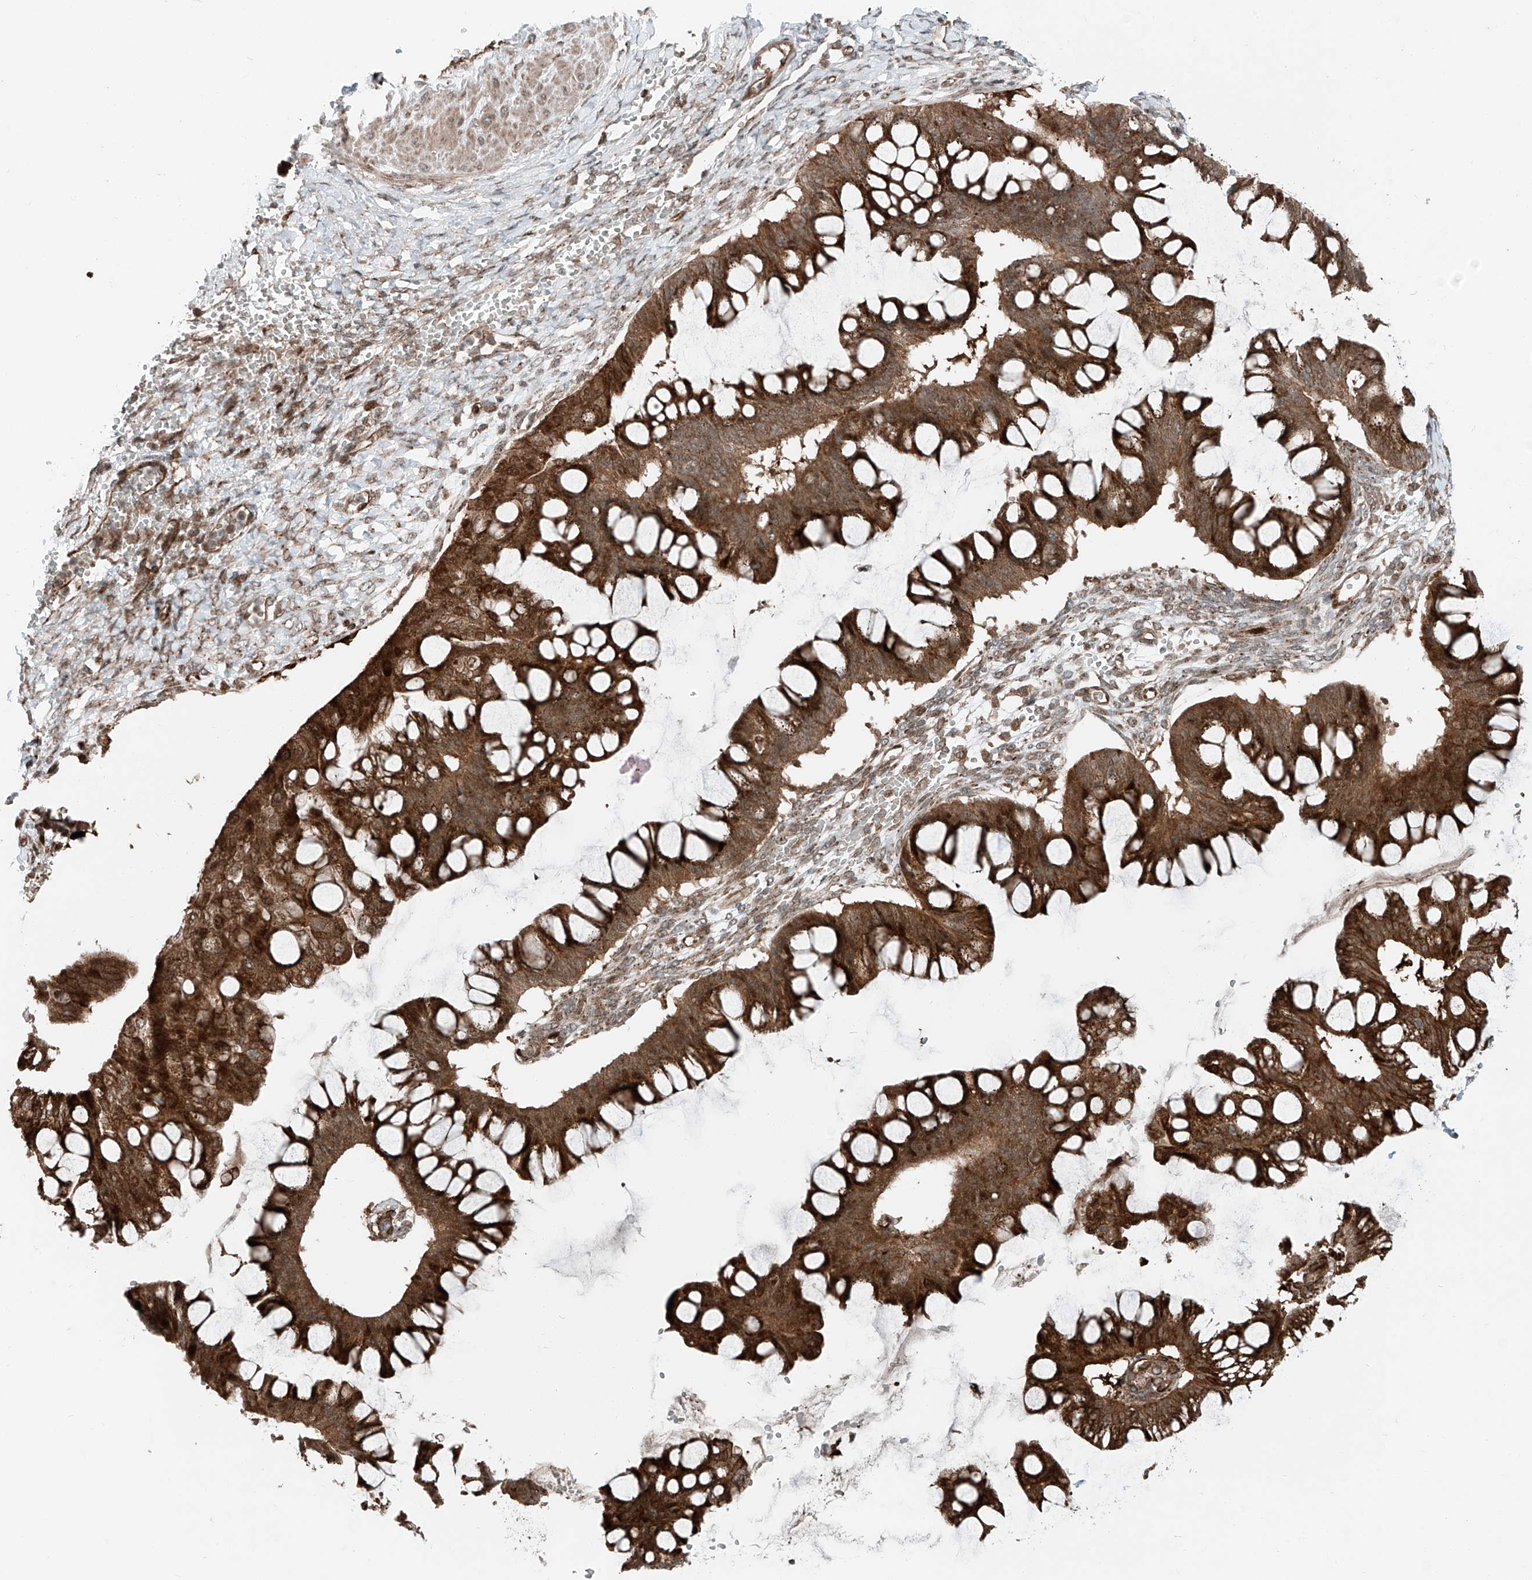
{"staining": {"intensity": "strong", "quantity": ">75%", "location": "cytoplasmic/membranous"}, "tissue": "ovarian cancer", "cell_type": "Tumor cells", "image_type": "cancer", "snomed": [{"axis": "morphology", "description": "Cystadenocarcinoma, mucinous, NOS"}, {"axis": "topography", "description": "Ovary"}], "caption": "Mucinous cystadenocarcinoma (ovarian) tissue shows strong cytoplasmic/membranous staining in approximately >75% of tumor cells, visualized by immunohistochemistry. The staining was performed using DAB to visualize the protein expression in brown, while the nuclei were stained in blue with hematoxylin (Magnification: 20x).", "gene": "USP48", "patient": {"sex": "female", "age": 73}}